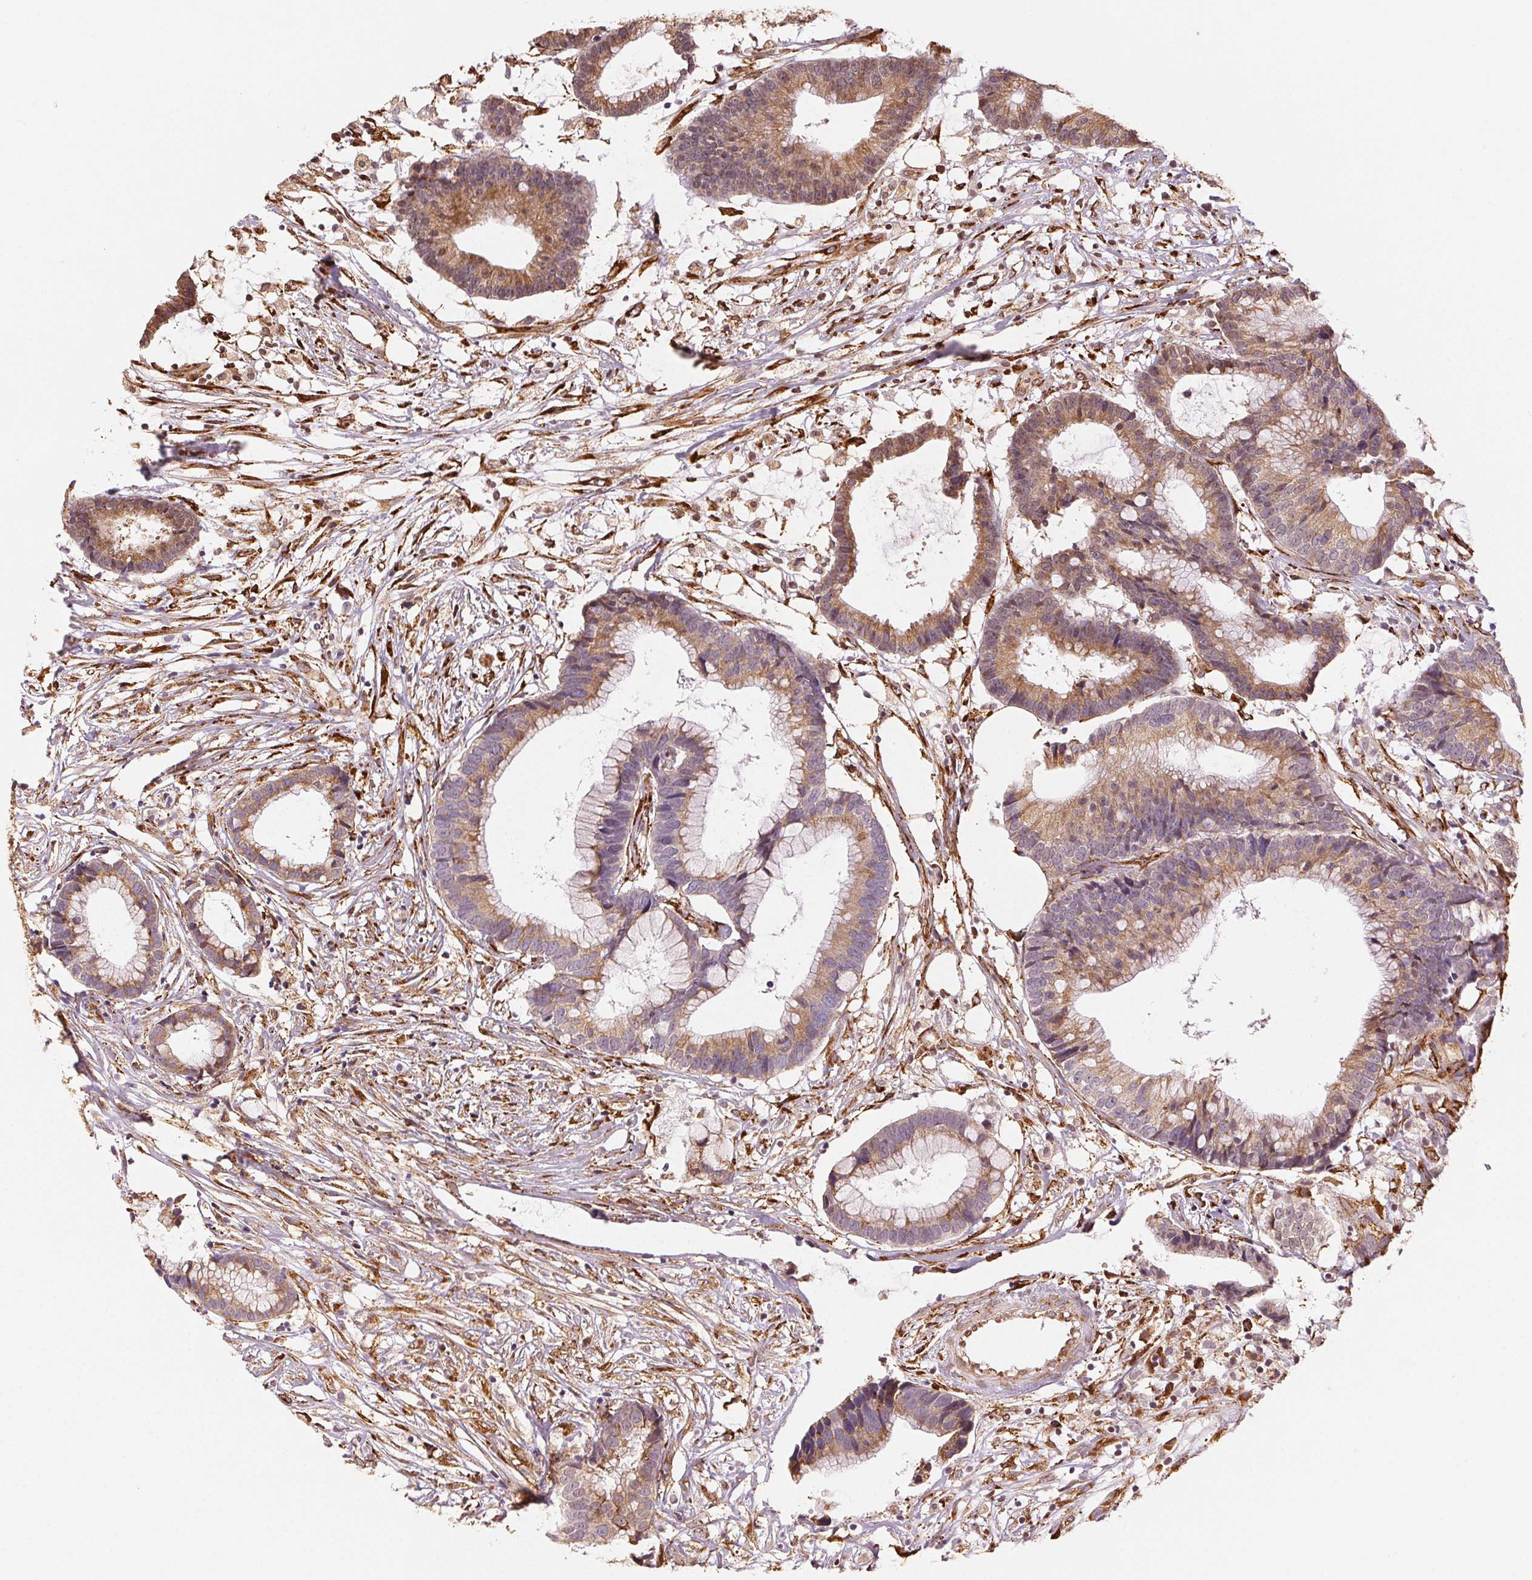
{"staining": {"intensity": "moderate", "quantity": ">75%", "location": "cytoplasmic/membranous"}, "tissue": "colorectal cancer", "cell_type": "Tumor cells", "image_type": "cancer", "snomed": [{"axis": "morphology", "description": "Adenocarcinoma, NOS"}, {"axis": "topography", "description": "Colon"}], "caption": "An IHC photomicrograph of tumor tissue is shown. Protein staining in brown shows moderate cytoplasmic/membranous positivity in colorectal cancer (adenocarcinoma) within tumor cells. (Brightfield microscopy of DAB IHC at high magnification).", "gene": "RCN3", "patient": {"sex": "female", "age": 78}}